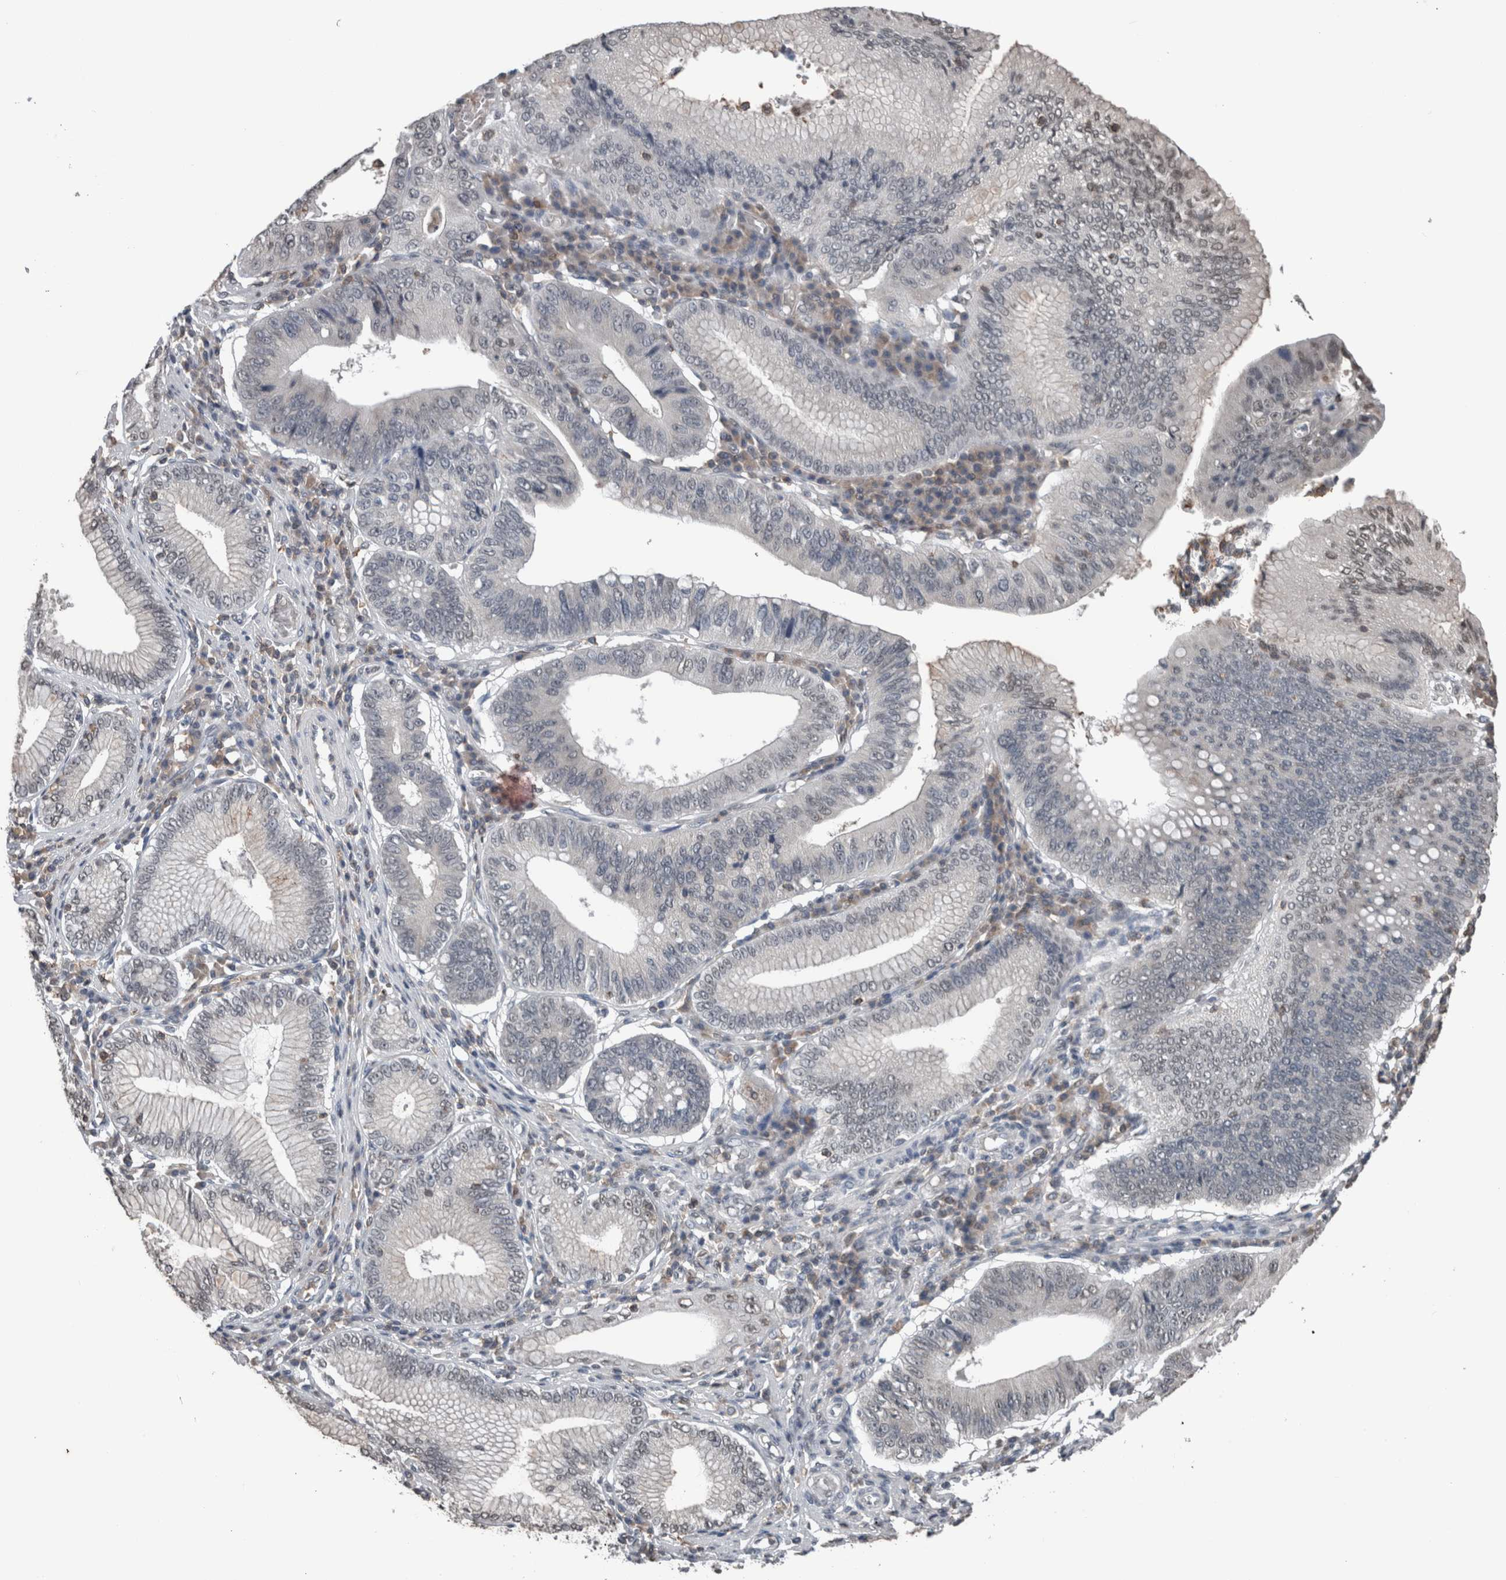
{"staining": {"intensity": "negative", "quantity": "none", "location": "none"}, "tissue": "stomach cancer", "cell_type": "Tumor cells", "image_type": "cancer", "snomed": [{"axis": "morphology", "description": "Adenocarcinoma, NOS"}, {"axis": "topography", "description": "Stomach"}], "caption": "Immunohistochemistry (IHC) photomicrograph of neoplastic tissue: adenocarcinoma (stomach) stained with DAB demonstrates no significant protein expression in tumor cells. (DAB (3,3'-diaminobenzidine) immunohistochemistry (IHC) with hematoxylin counter stain).", "gene": "MAFF", "patient": {"sex": "male", "age": 59}}